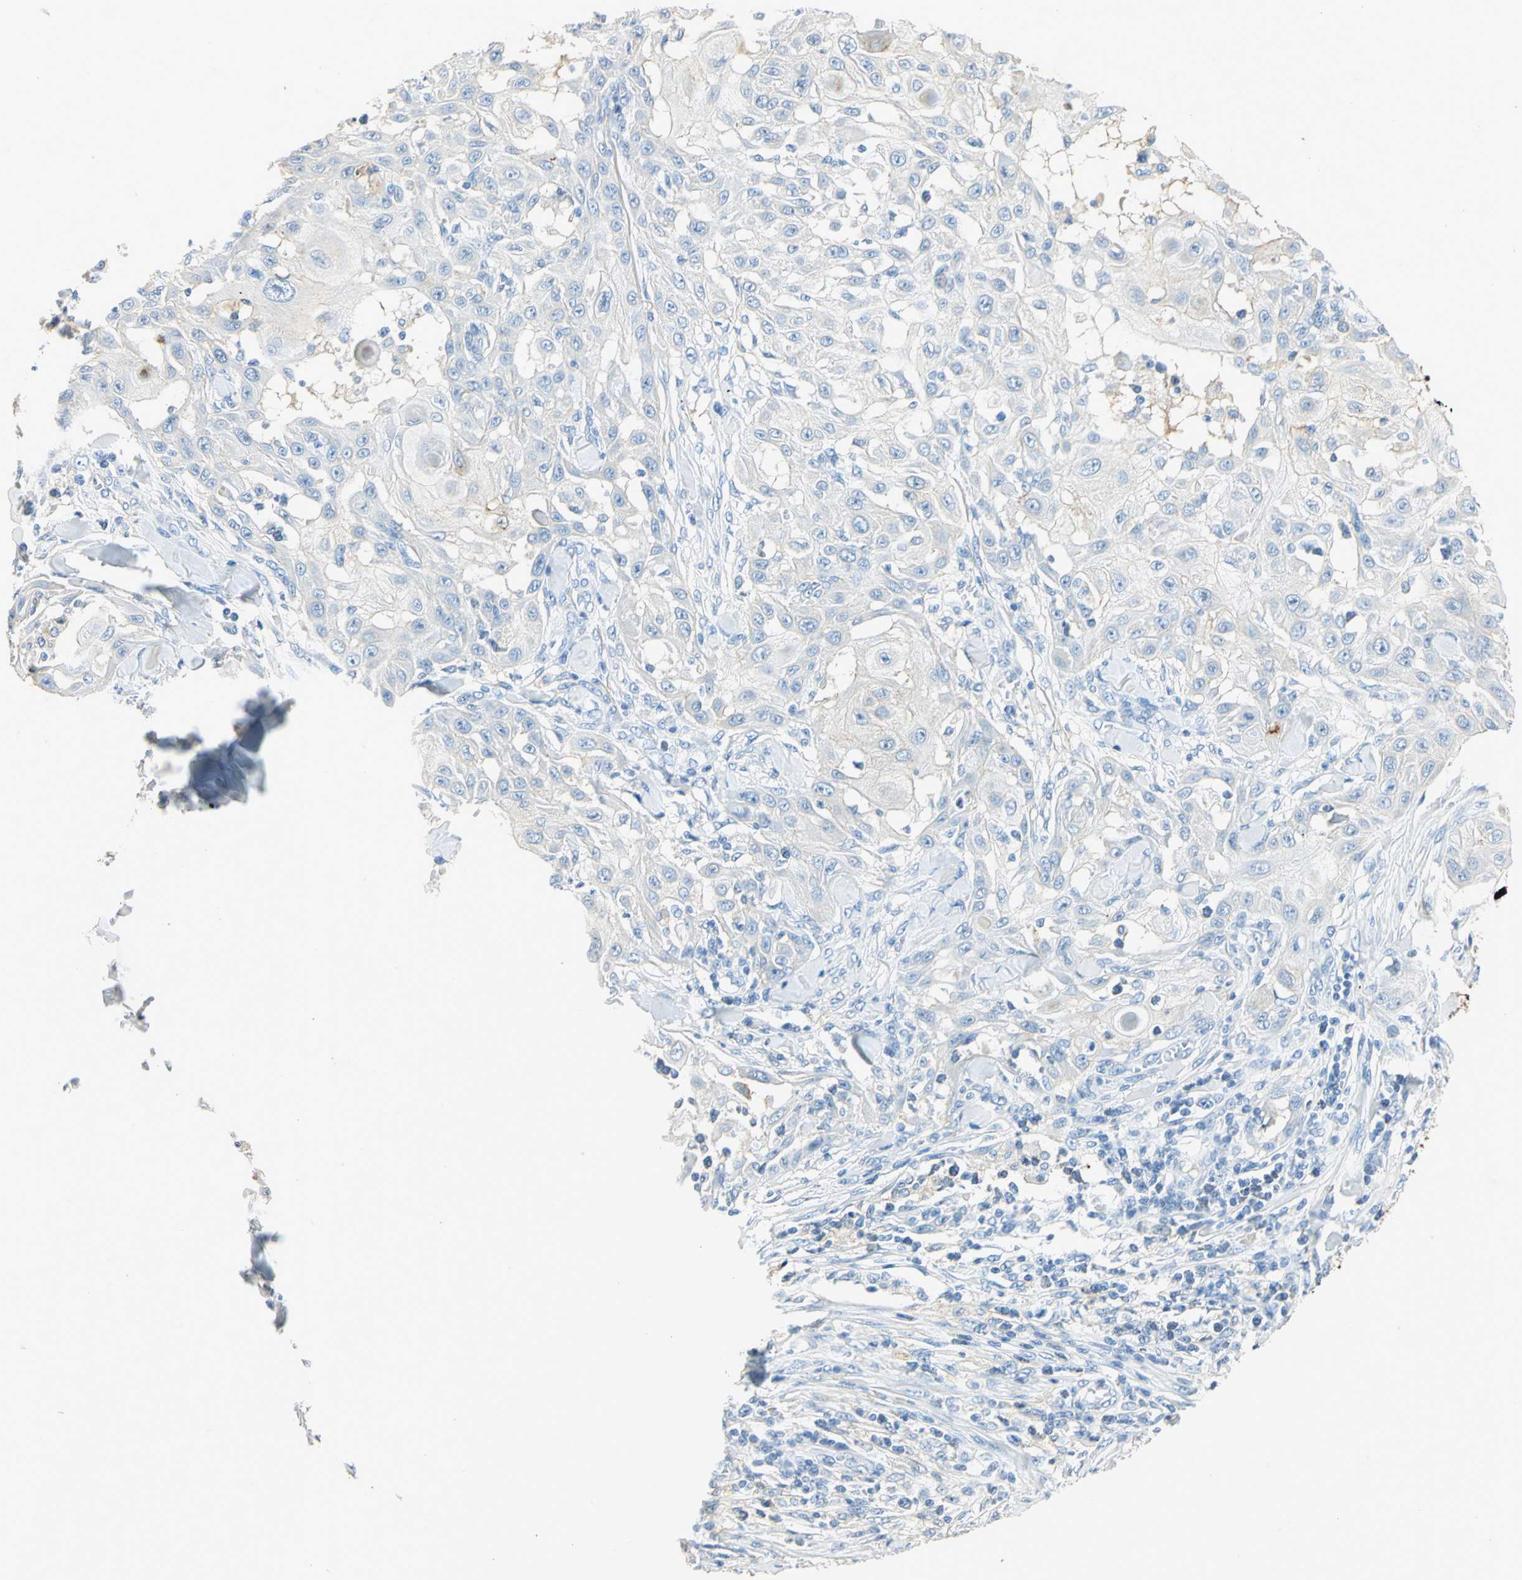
{"staining": {"intensity": "negative", "quantity": "none", "location": "none"}, "tissue": "skin cancer", "cell_type": "Tumor cells", "image_type": "cancer", "snomed": [{"axis": "morphology", "description": "Squamous cell carcinoma, NOS"}, {"axis": "topography", "description": "Skin"}], "caption": "IHC micrograph of human skin cancer stained for a protein (brown), which shows no staining in tumor cells.", "gene": "ANXA4", "patient": {"sex": "male", "age": 24}}